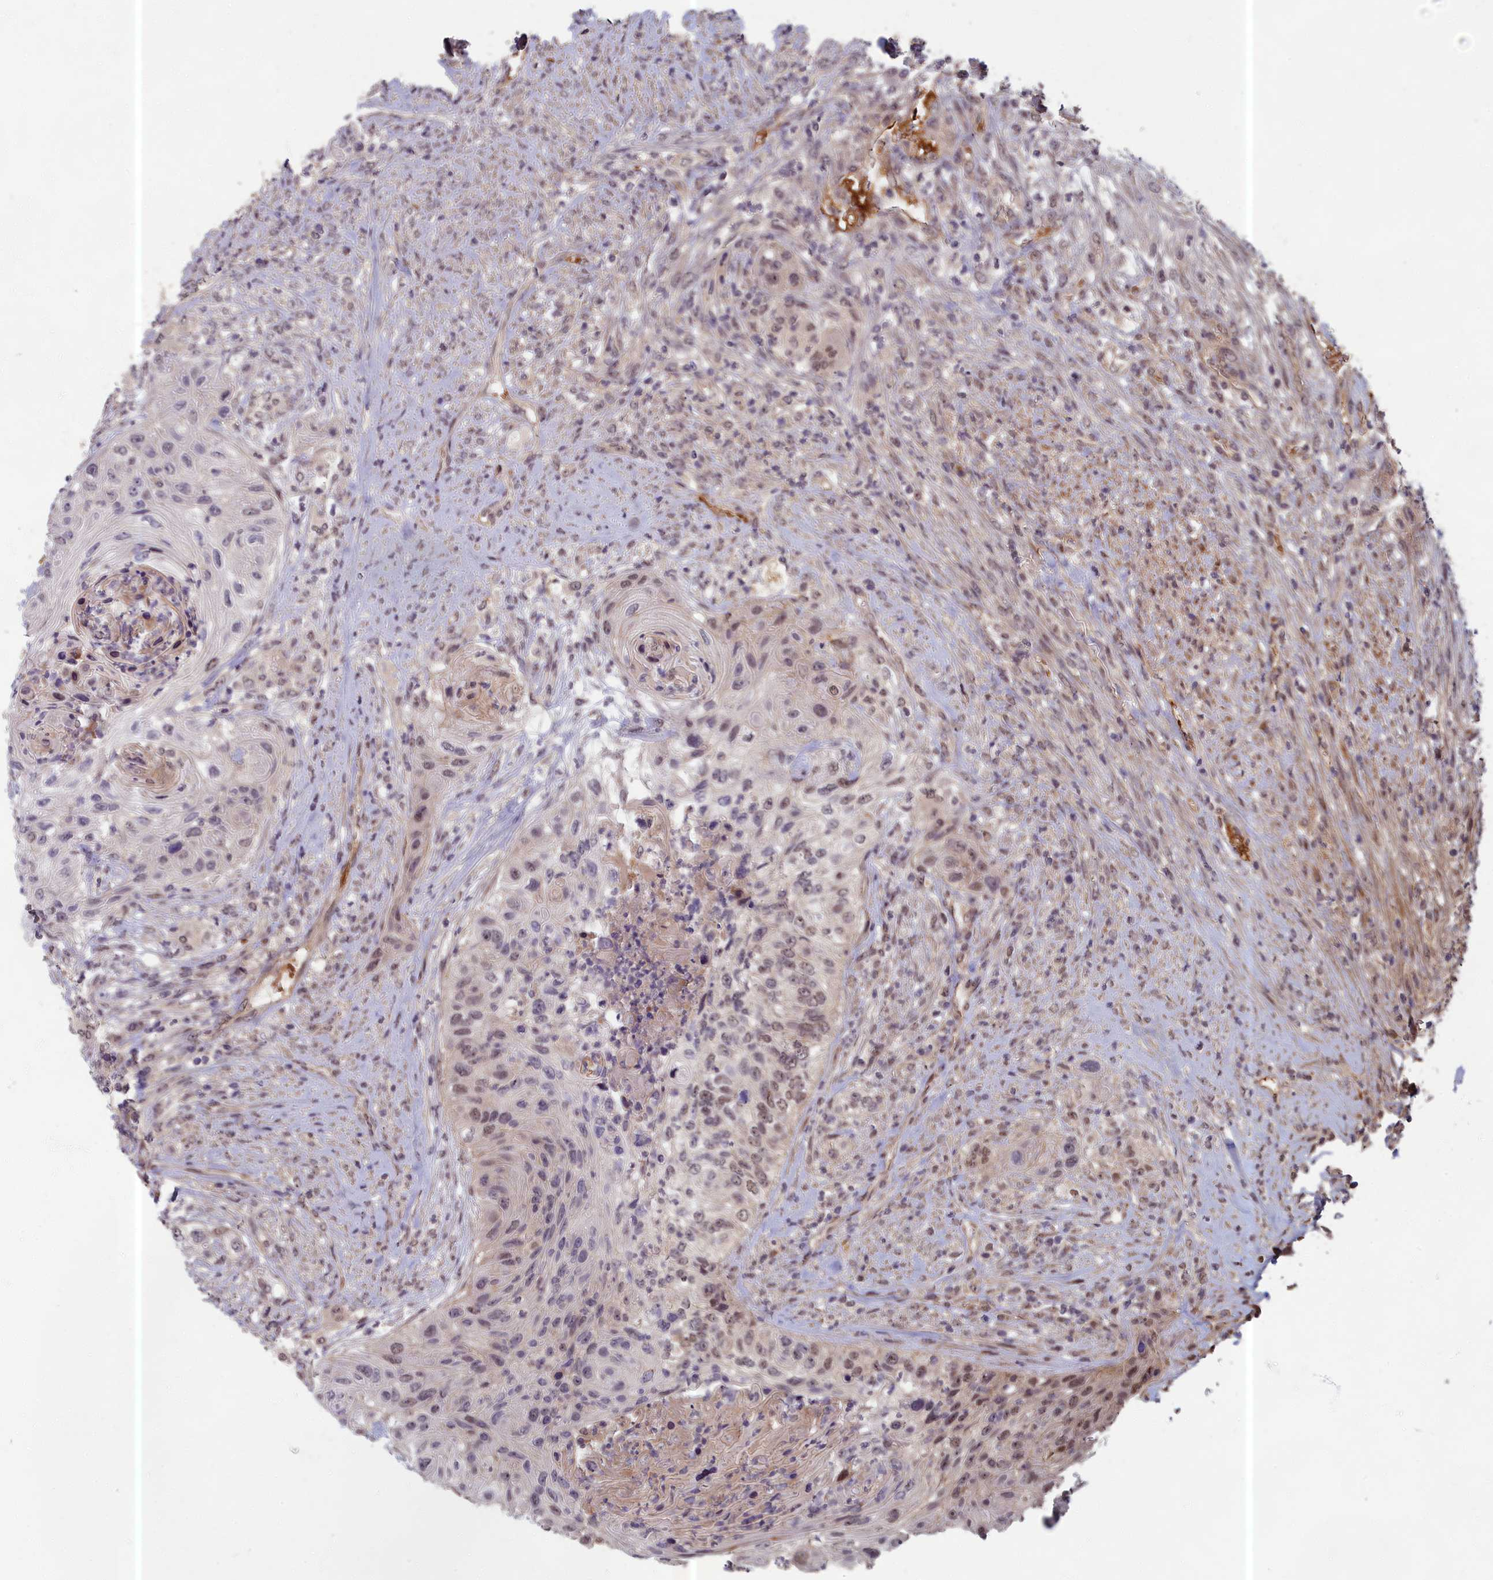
{"staining": {"intensity": "weak", "quantity": "<25%", "location": "nuclear"}, "tissue": "urothelial cancer", "cell_type": "Tumor cells", "image_type": "cancer", "snomed": [{"axis": "morphology", "description": "Urothelial carcinoma, High grade"}, {"axis": "topography", "description": "Urinary bladder"}], "caption": "The IHC micrograph has no significant staining in tumor cells of urothelial carcinoma (high-grade) tissue. (Stains: DAB immunohistochemistry with hematoxylin counter stain, Microscopy: brightfield microscopy at high magnification).", "gene": "EARS2", "patient": {"sex": "female", "age": 60}}